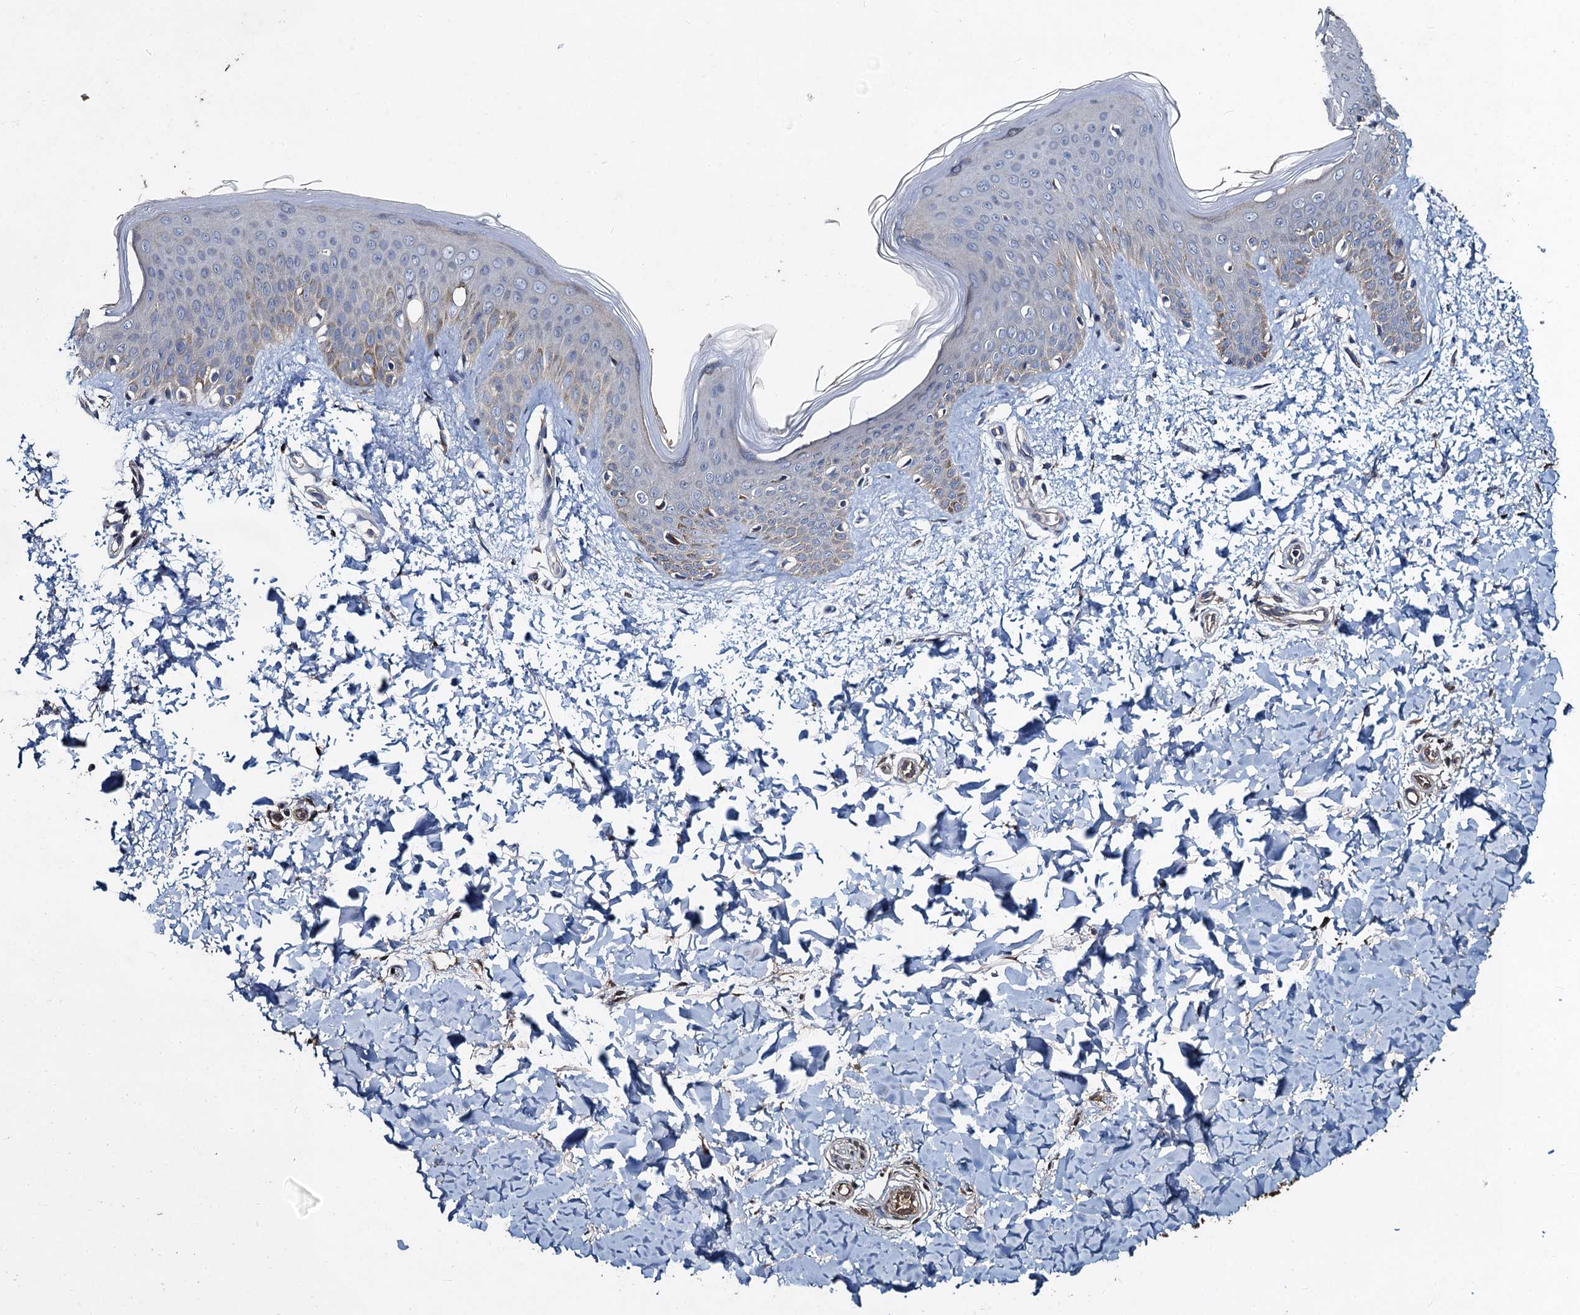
{"staining": {"intensity": "weak", "quantity": ">75%", "location": "cytoplasmic/membranous"}, "tissue": "skin", "cell_type": "Fibroblasts", "image_type": "normal", "snomed": [{"axis": "morphology", "description": "Normal tissue, NOS"}, {"axis": "topography", "description": "Skin"}], "caption": "Protein staining of benign skin reveals weak cytoplasmic/membranous staining in about >75% of fibroblasts.", "gene": "SNAP29", "patient": {"sex": "male", "age": 36}}